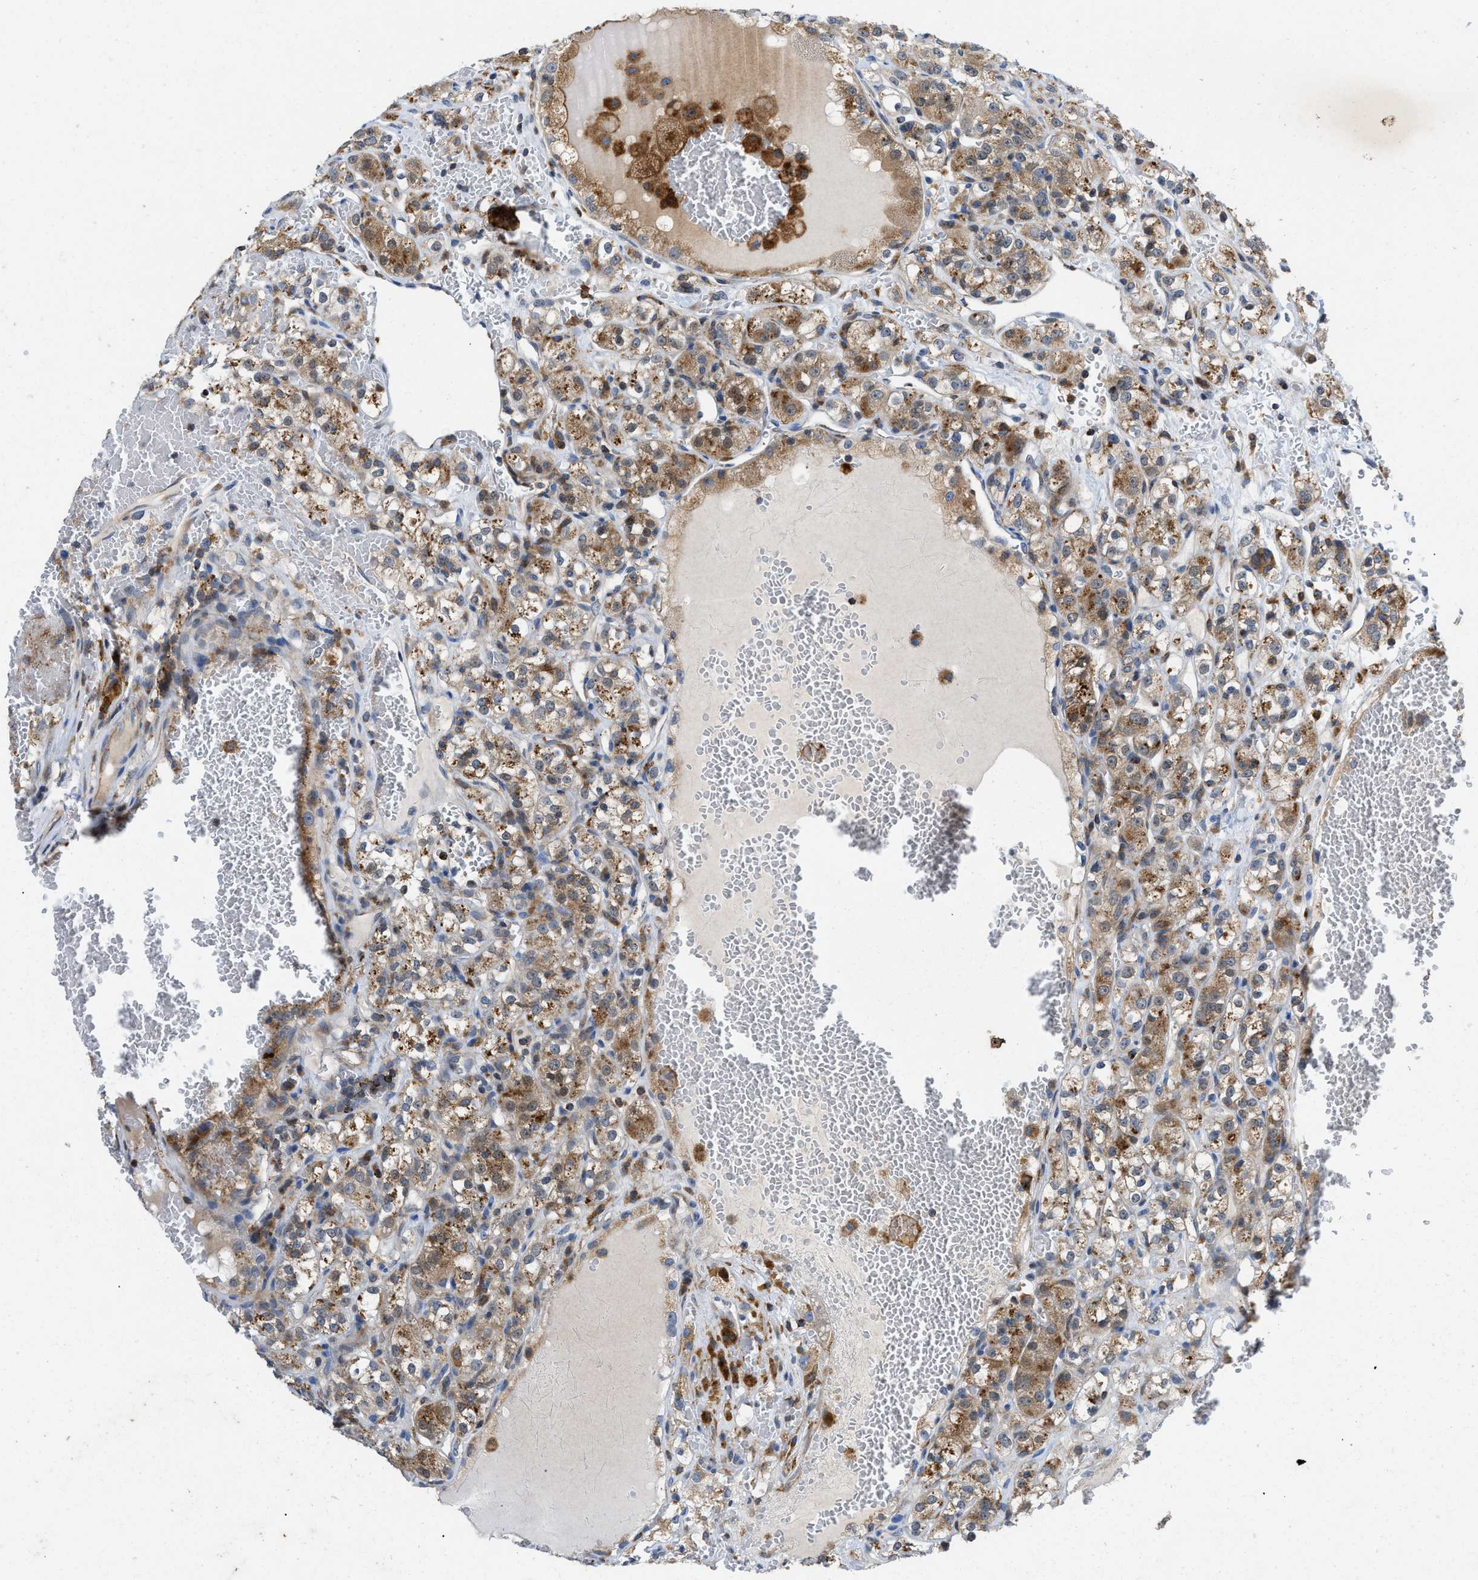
{"staining": {"intensity": "moderate", "quantity": ">75%", "location": "cytoplasmic/membranous"}, "tissue": "renal cancer", "cell_type": "Tumor cells", "image_type": "cancer", "snomed": [{"axis": "morphology", "description": "Normal tissue, NOS"}, {"axis": "morphology", "description": "Adenocarcinoma, NOS"}, {"axis": "topography", "description": "Kidney"}], "caption": "The histopathology image exhibits staining of adenocarcinoma (renal), revealing moderate cytoplasmic/membranous protein expression (brown color) within tumor cells.", "gene": "ENPP4", "patient": {"sex": "male", "age": 61}}